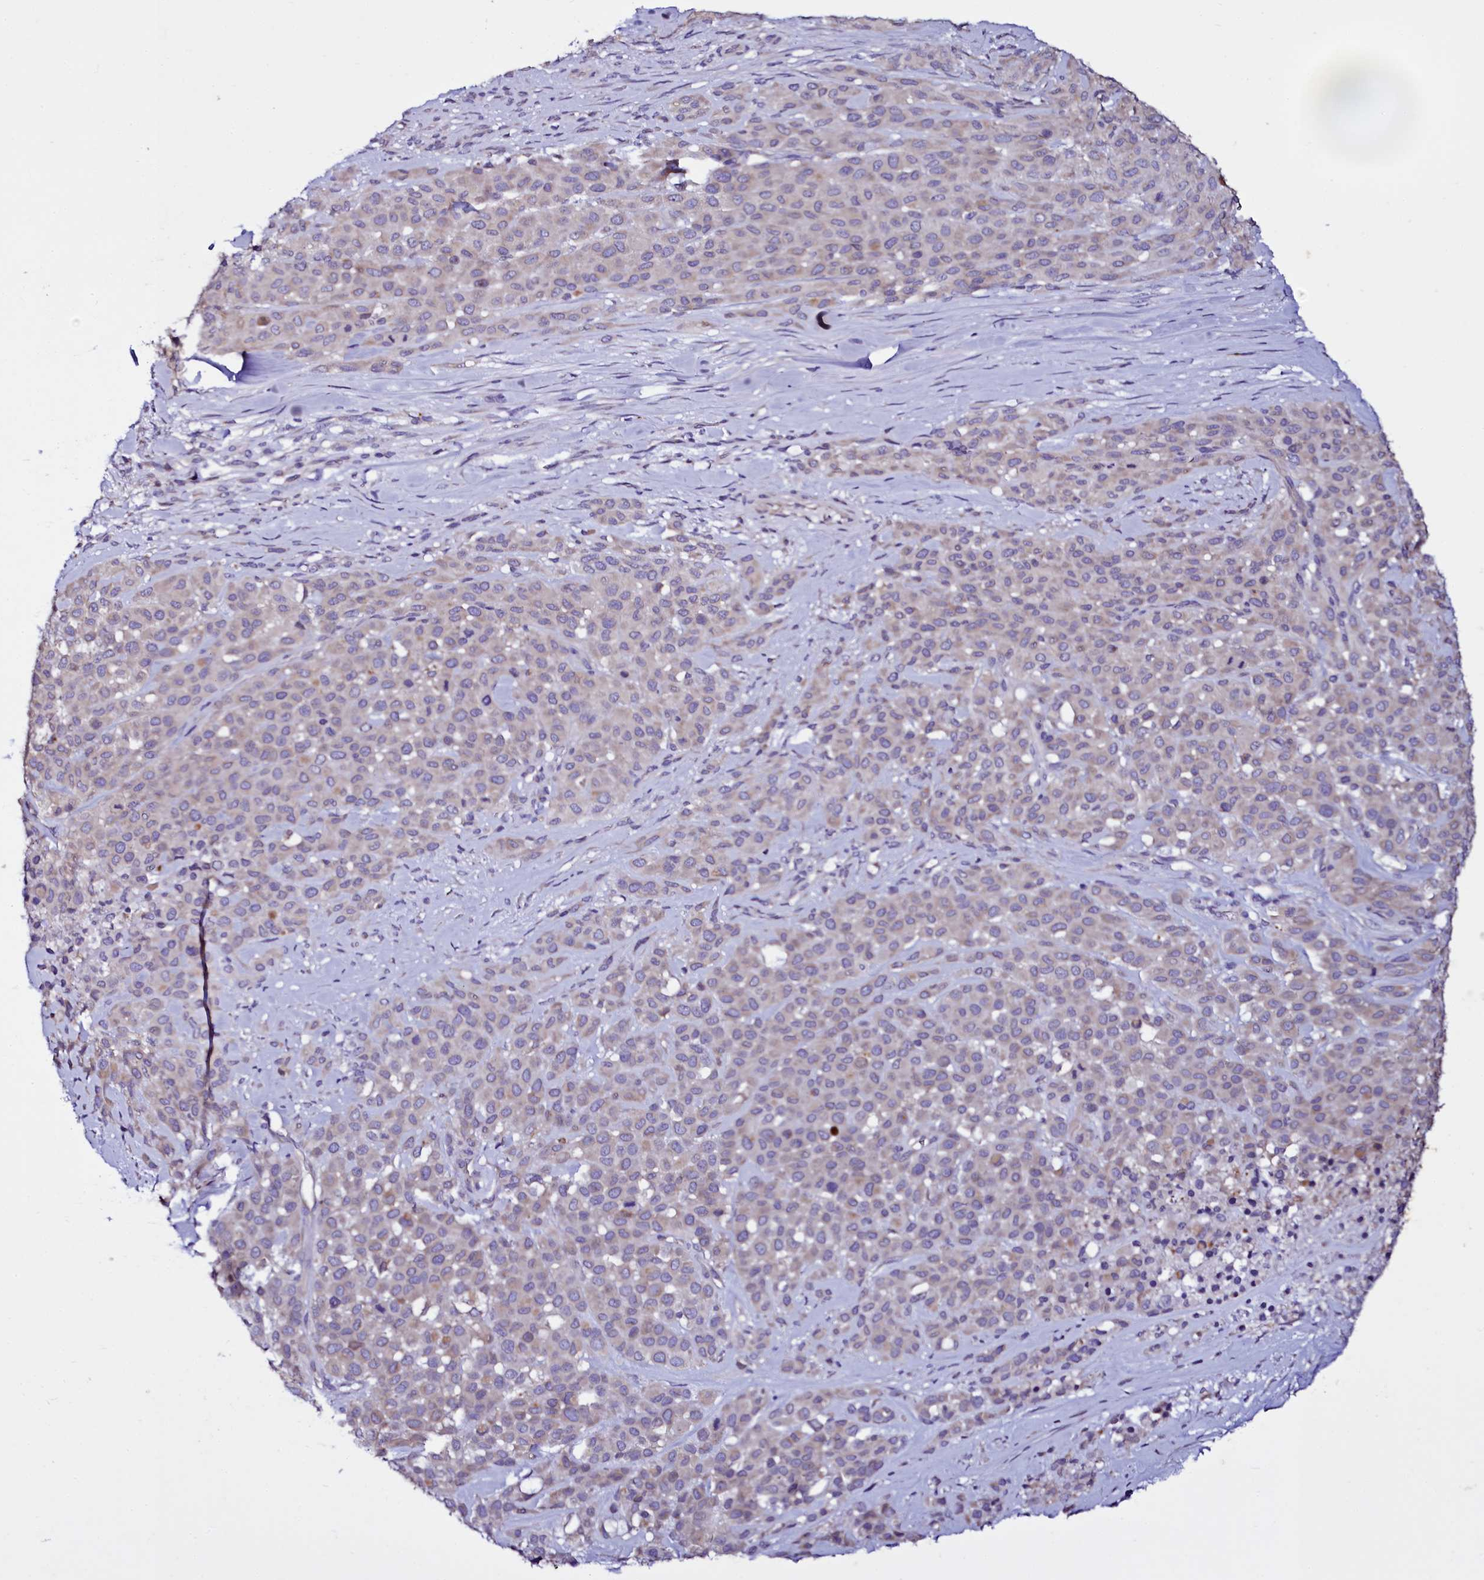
{"staining": {"intensity": "weak", "quantity": "<25%", "location": "cytoplasmic/membranous"}, "tissue": "melanoma", "cell_type": "Tumor cells", "image_type": "cancer", "snomed": [{"axis": "morphology", "description": "Malignant melanoma, Metastatic site"}, {"axis": "topography", "description": "Skin"}], "caption": "The photomicrograph shows no staining of tumor cells in melanoma.", "gene": "SELENOT", "patient": {"sex": "female", "age": 81}}